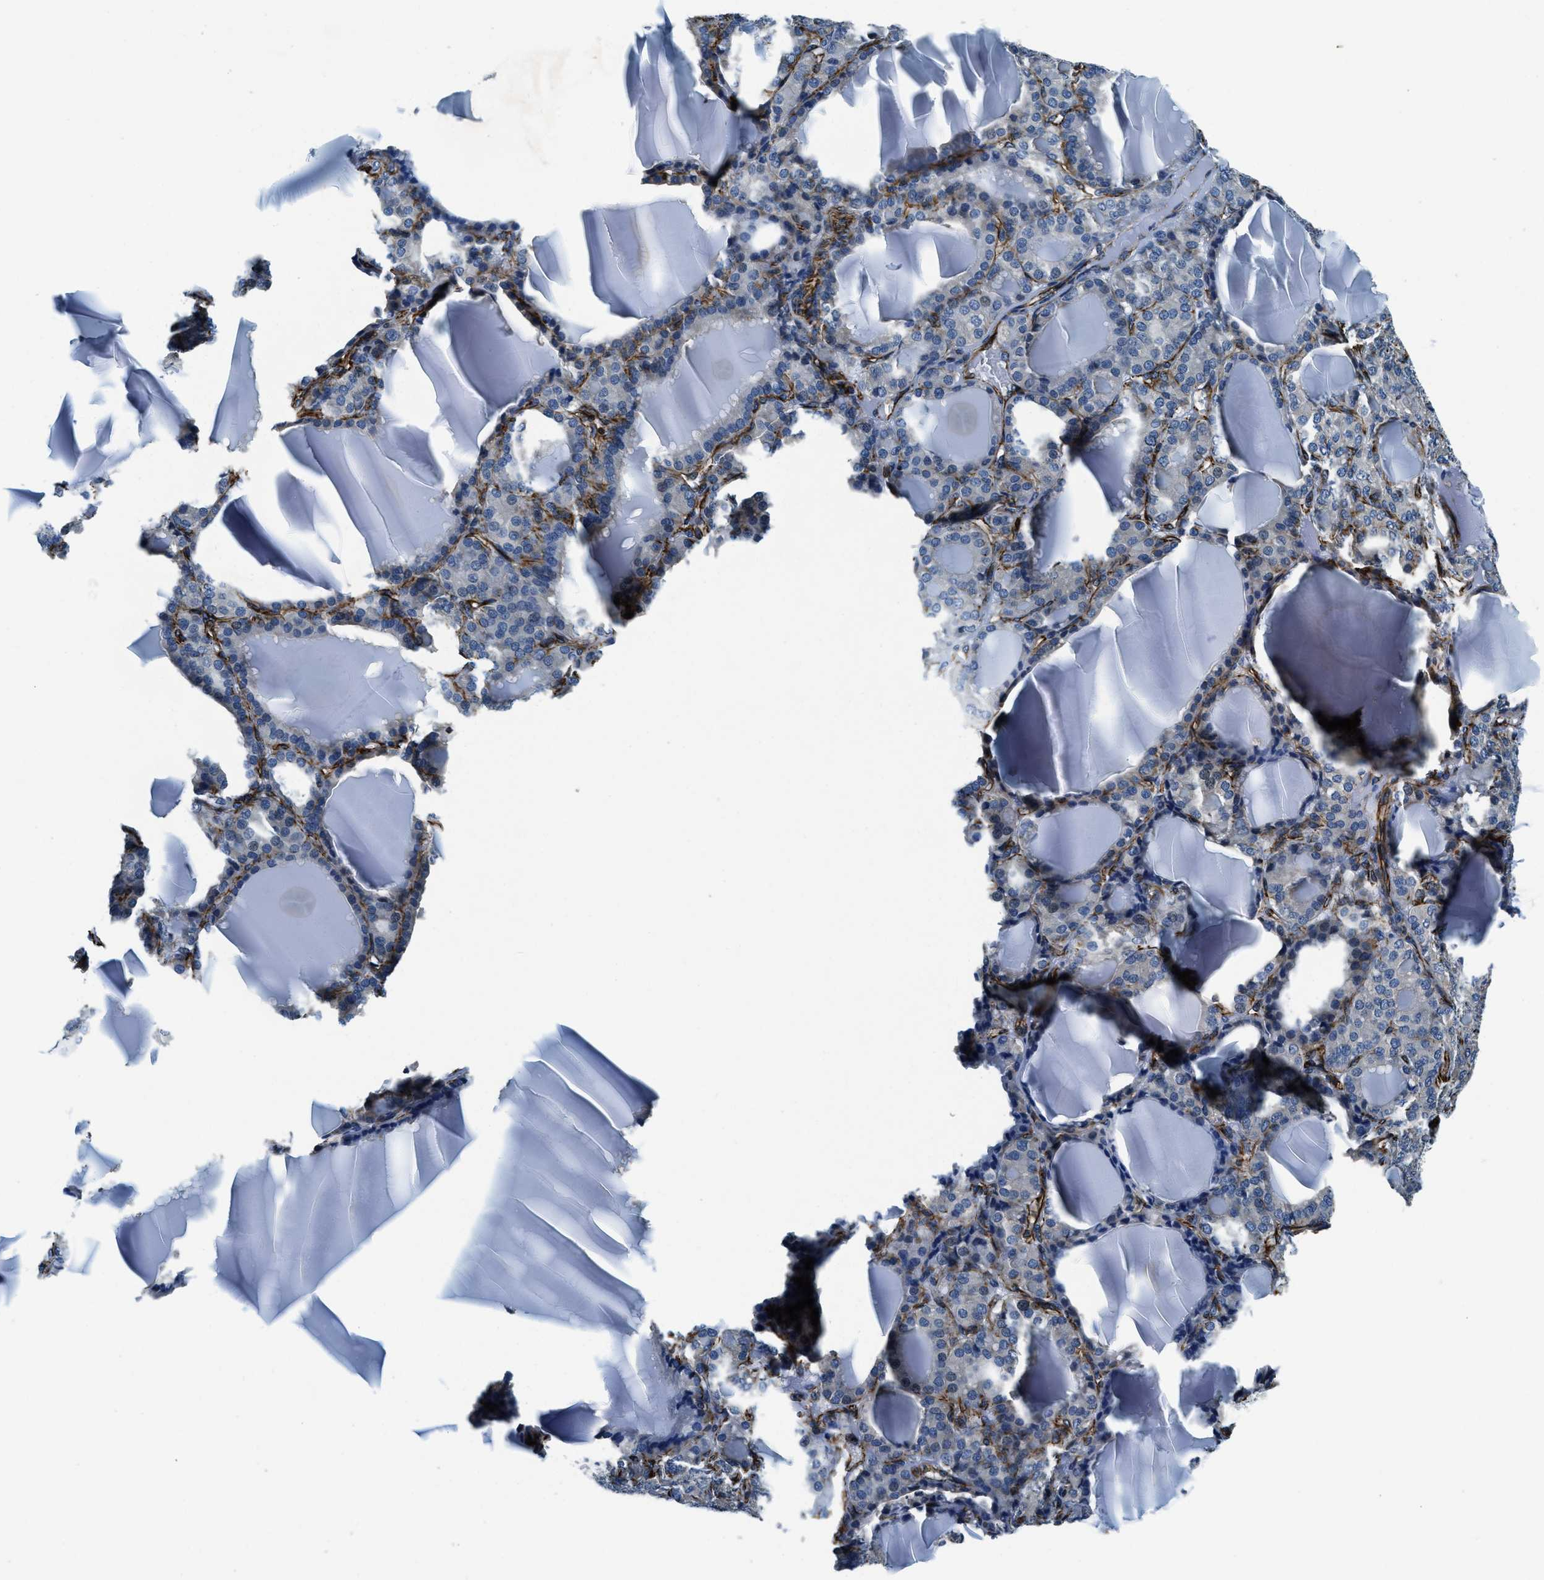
{"staining": {"intensity": "moderate", "quantity": "25%-75%", "location": "cytoplasmic/membranous"}, "tissue": "thyroid gland", "cell_type": "Glandular cells", "image_type": "normal", "snomed": [{"axis": "morphology", "description": "Normal tissue, NOS"}, {"axis": "topography", "description": "Thyroid gland"}], "caption": "DAB (3,3'-diaminobenzidine) immunohistochemical staining of unremarkable thyroid gland reveals moderate cytoplasmic/membranous protein expression in about 25%-75% of glandular cells.", "gene": "GNS", "patient": {"sex": "female", "age": 28}}